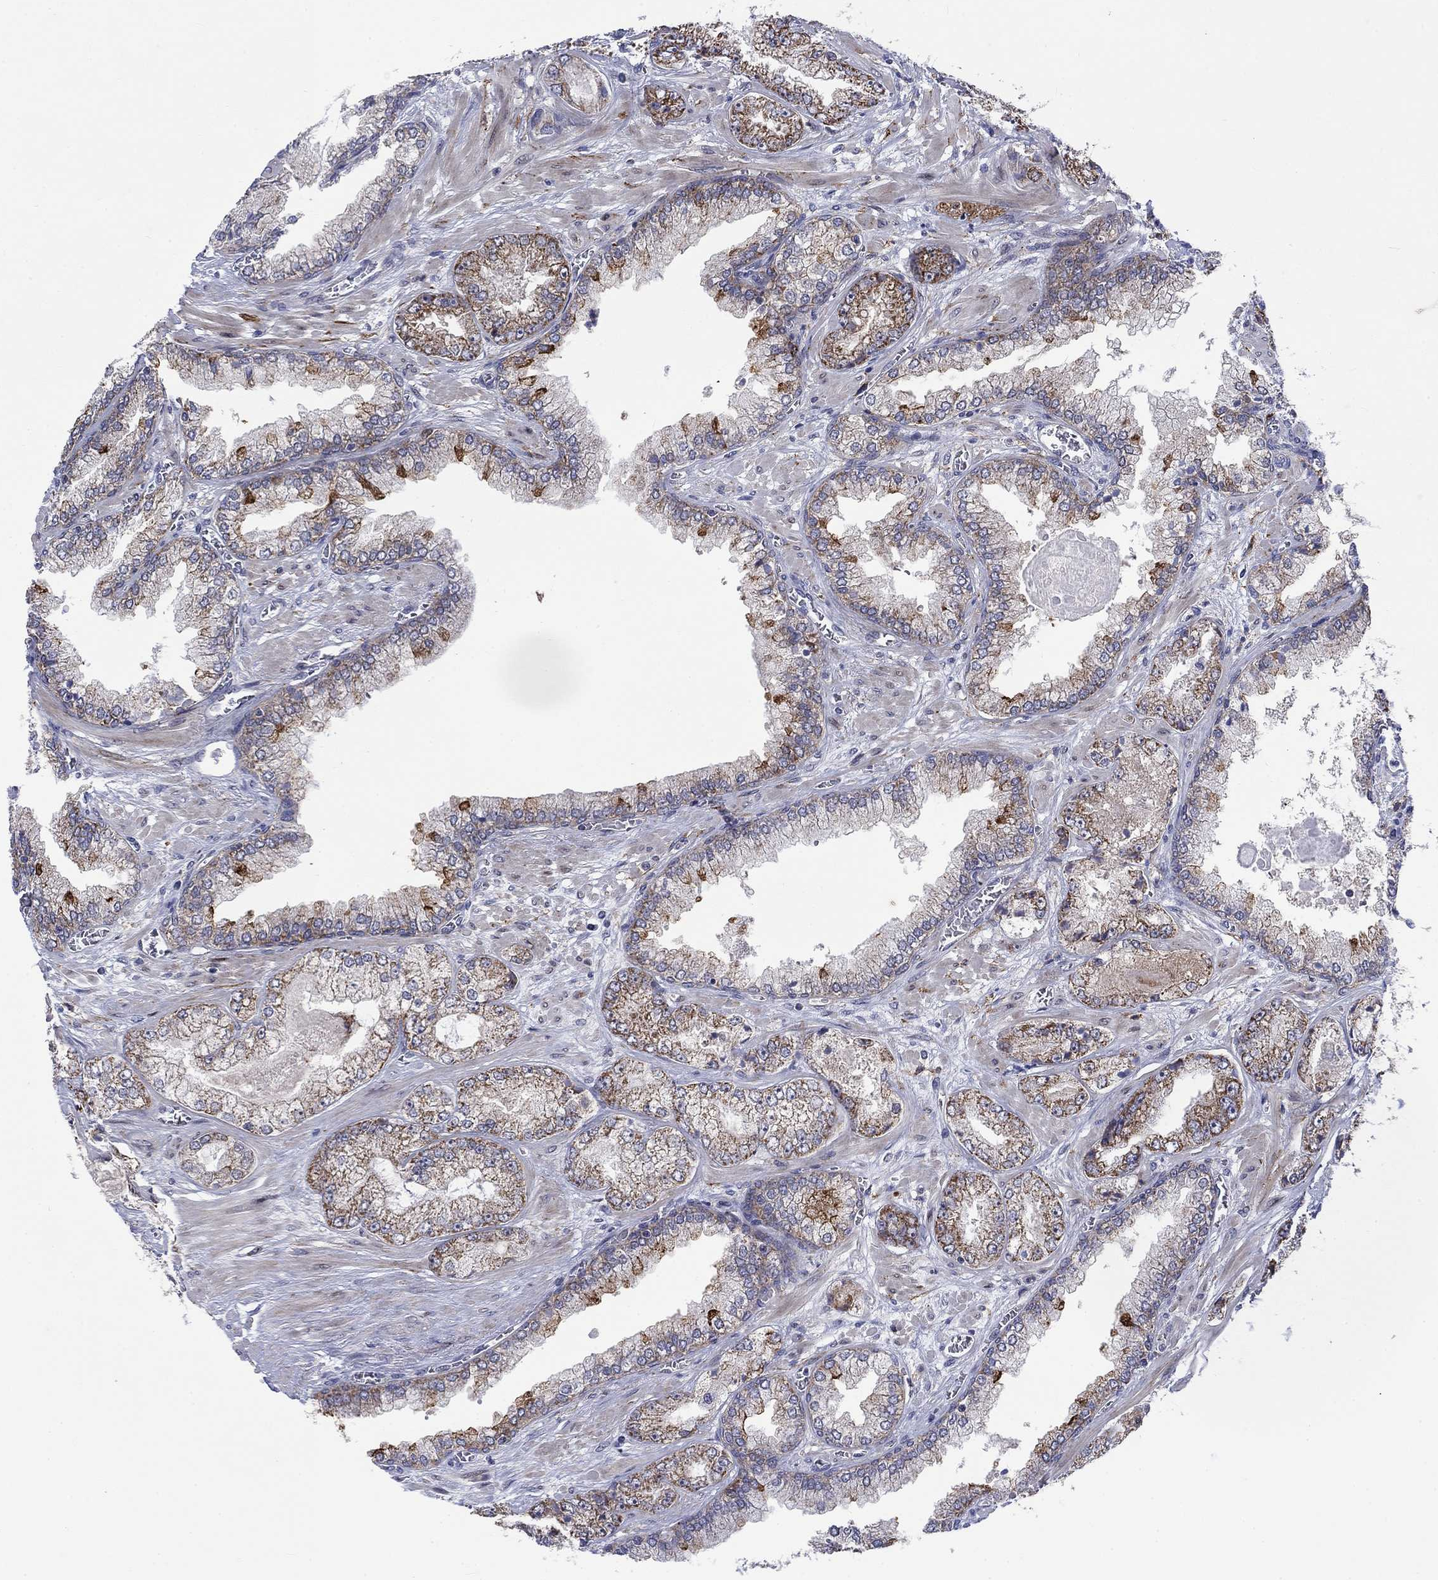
{"staining": {"intensity": "moderate", "quantity": "25%-75%", "location": "cytoplasmic/membranous"}, "tissue": "prostate cancer", "cell_type": "Tumor cells", "image_type": "cancer", "snomed": [{"axis": "morphology", "description": "Adenocarcinoma, Low grade"}, {"axis": "topography", "description": "Prostate"}], "caption": "This histopathology image exhibits prostate cancer stained with immunohistochemistry to label a protein in brown. The cytoplasmic/membranous of tumor cells show moderate positivity for the protein. Nuclei are counter-stained blue.", "gene": "SLC35F2", "patient": {"sex": "male", "age": 57}}